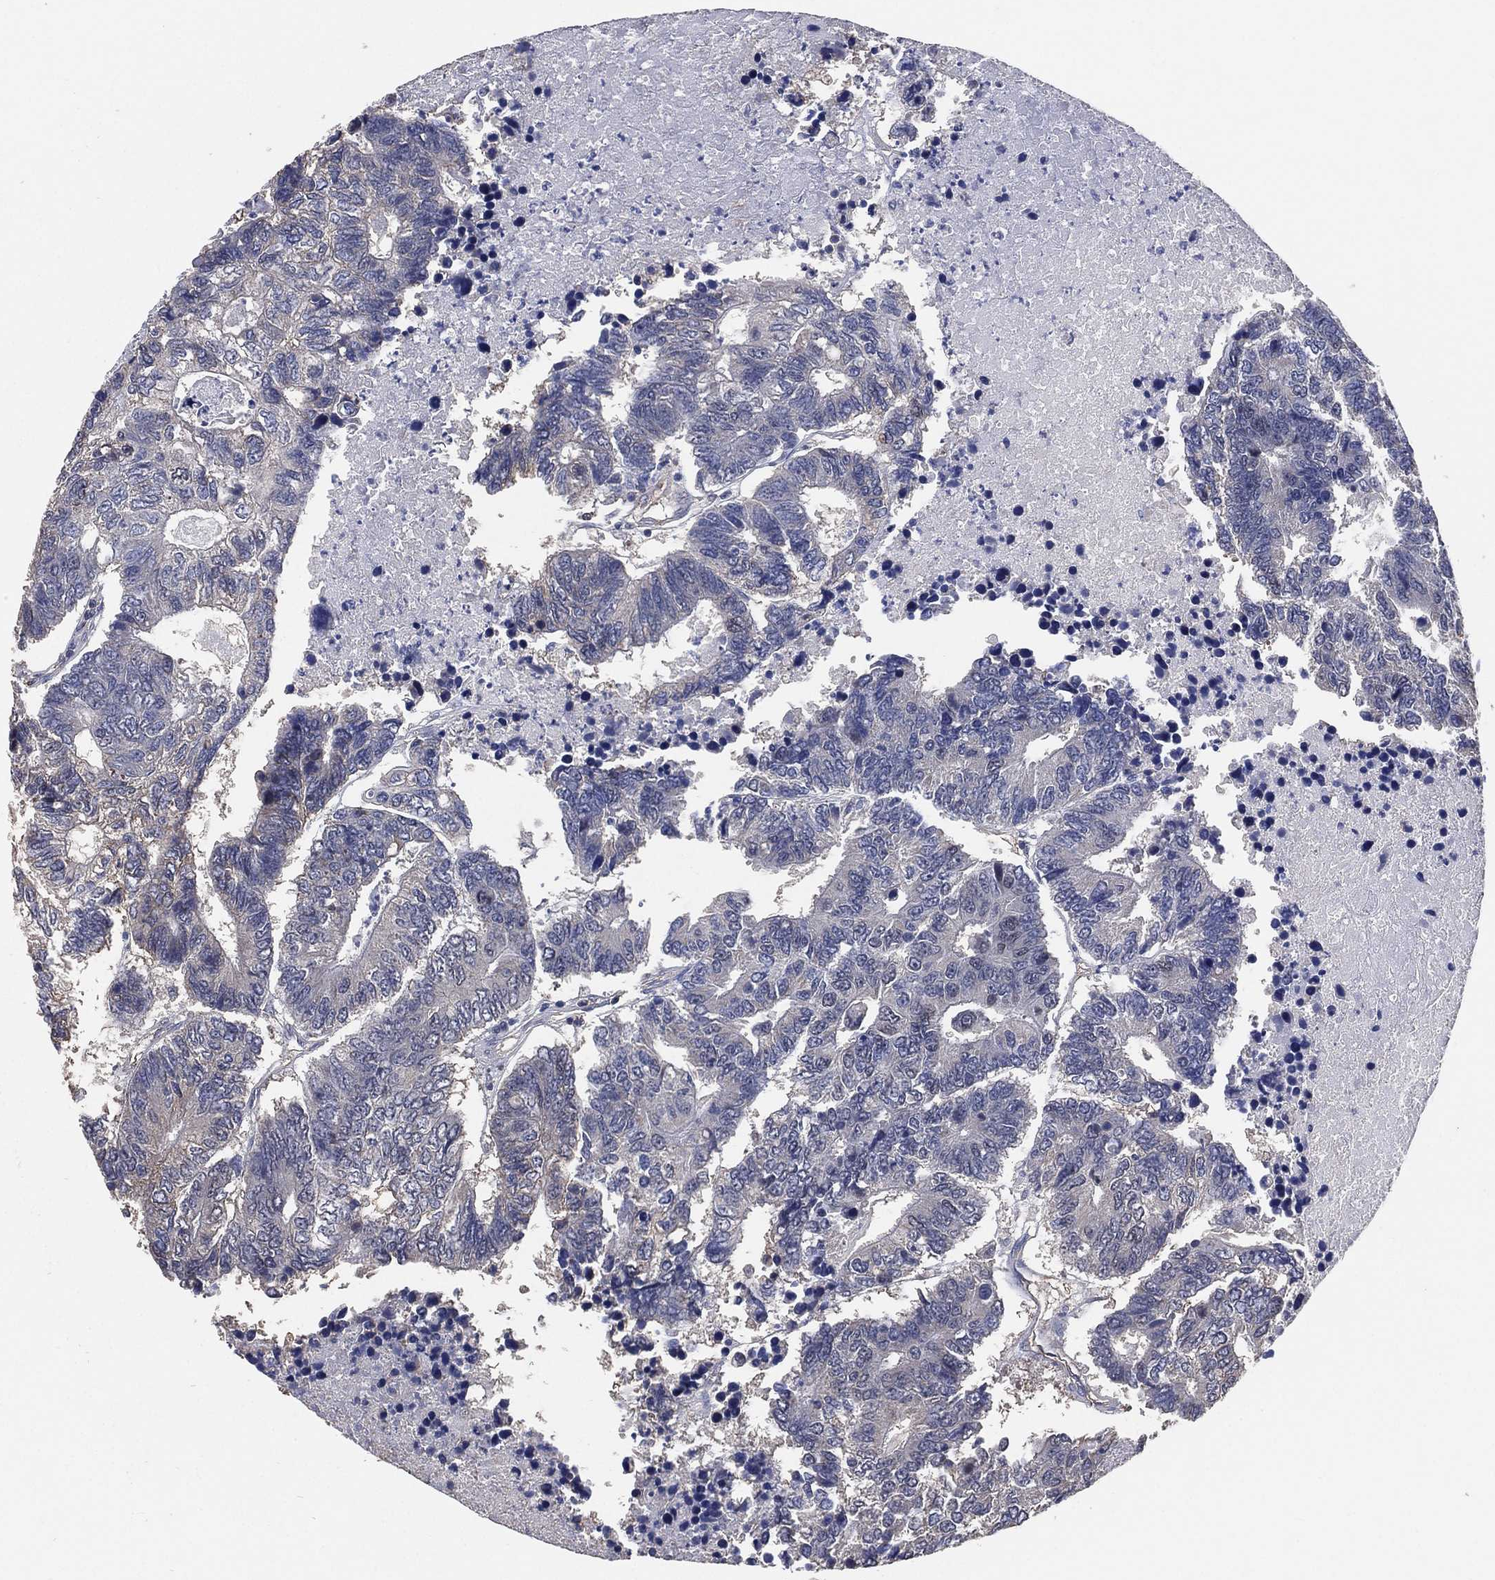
{"staining": {"intensity": "negative", "quantity": "none", "location": "none"}, "tissue": "colorectal cancer", "cell_type": "Tumor cells", "image_type": "cancer", "snomed": [{"axis": "morphology", "description": "Adenocarcinoma, NOS"}, {"axis": "topography", "description": "Colon"}], "caption": "Immunohistochemical staining of colorectal cancer (adenocarcinoma) shows no significant positivity in tumor cells.", "gene": "KLK5", "patient": {"sex": "female", "age": 48}}